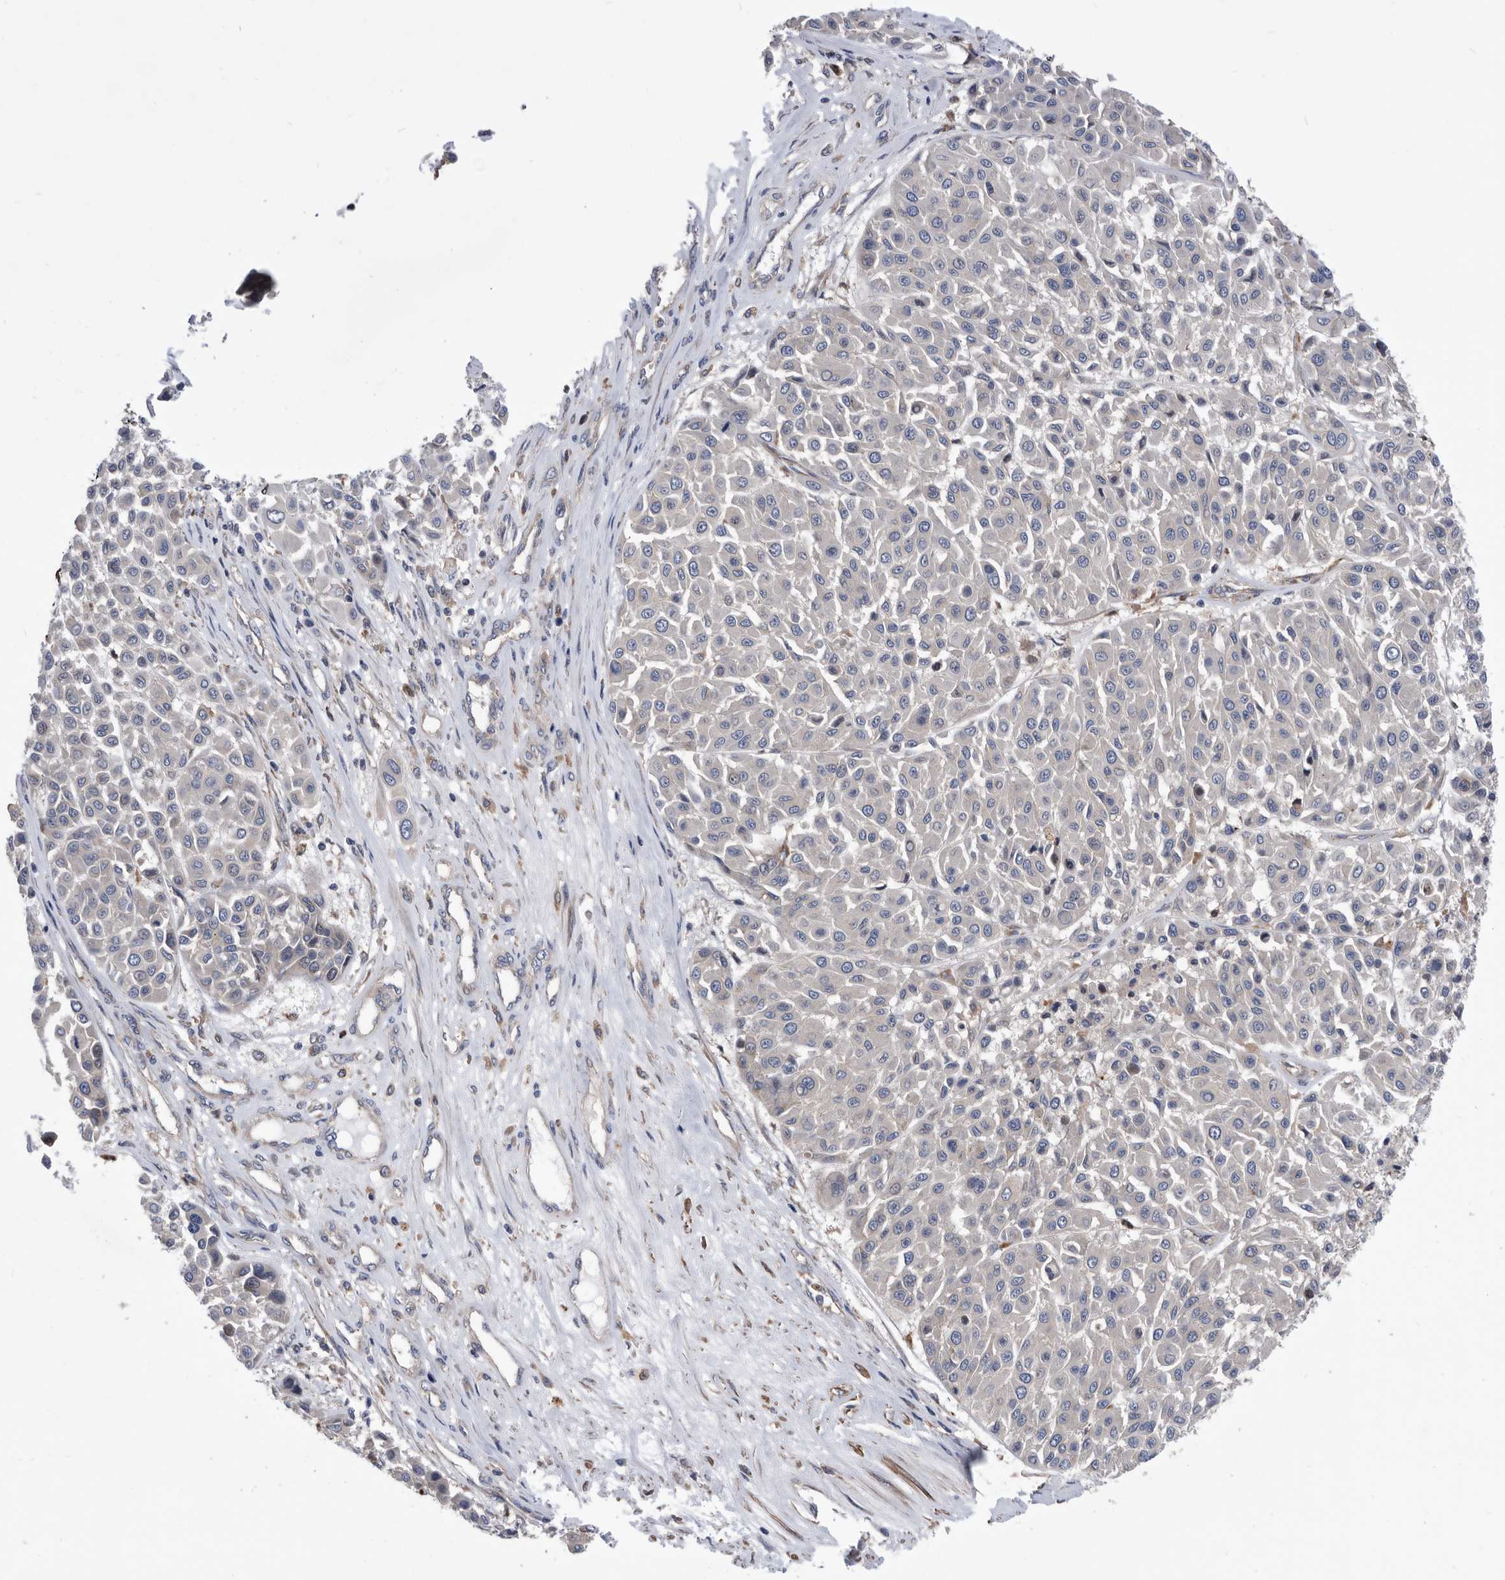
{"staining": {"intensity": "negative", "quantity": "none", "location": "none"}, "tissue": "melanoma", "cell_type": "Tumor cells", "image_type": "cancer", "snomed": [{"axis": "morphology", "description": "Malignant melanoma, Metastatic site"}, {"axis": "topography", "description": "Soft tissue"}], "caption": "Melanoma was stained to show a protein in brown. There is no significant staining in tumor cells.", "gene": "BAIAP3", "patient": {"sex": "male", "age": 41}}